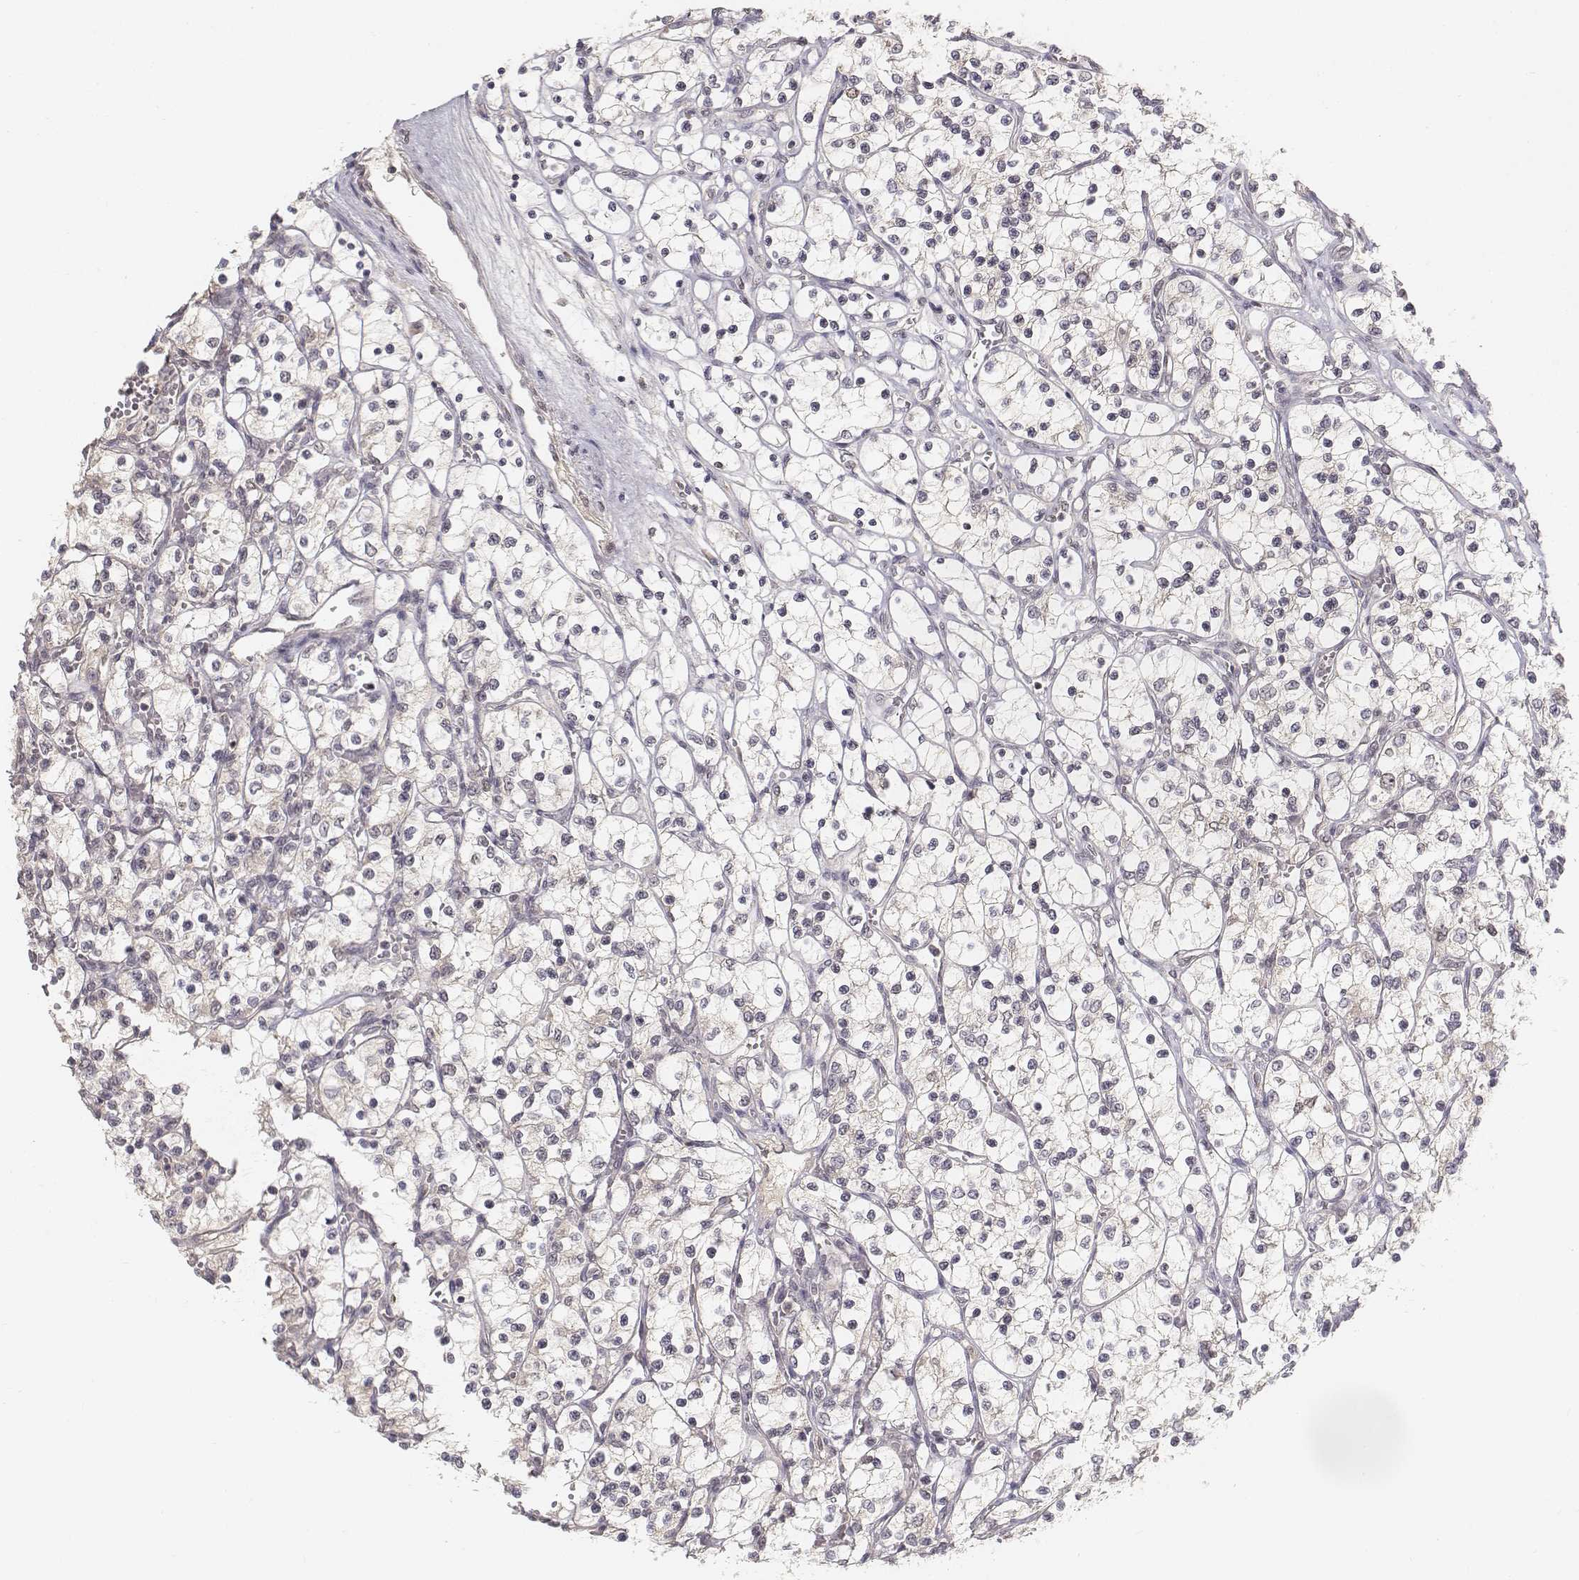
{"staining": {"intensity": "negative", "quantity": "none", "location": "none"}, "tissue": "renal cancer", "cell_type": "Tumor cells", "image_type": "cancer", "snomed": [{"axis": "morphology", "description": "Adenocarcinoma, NOS"}, {"axis": "topography", "description": "Kidney"}], "caption": "There is no significant staining in tumor cells of renal cancer.", "gene": "FANCD2", "patient": {"sex": "female", "age": 69}}